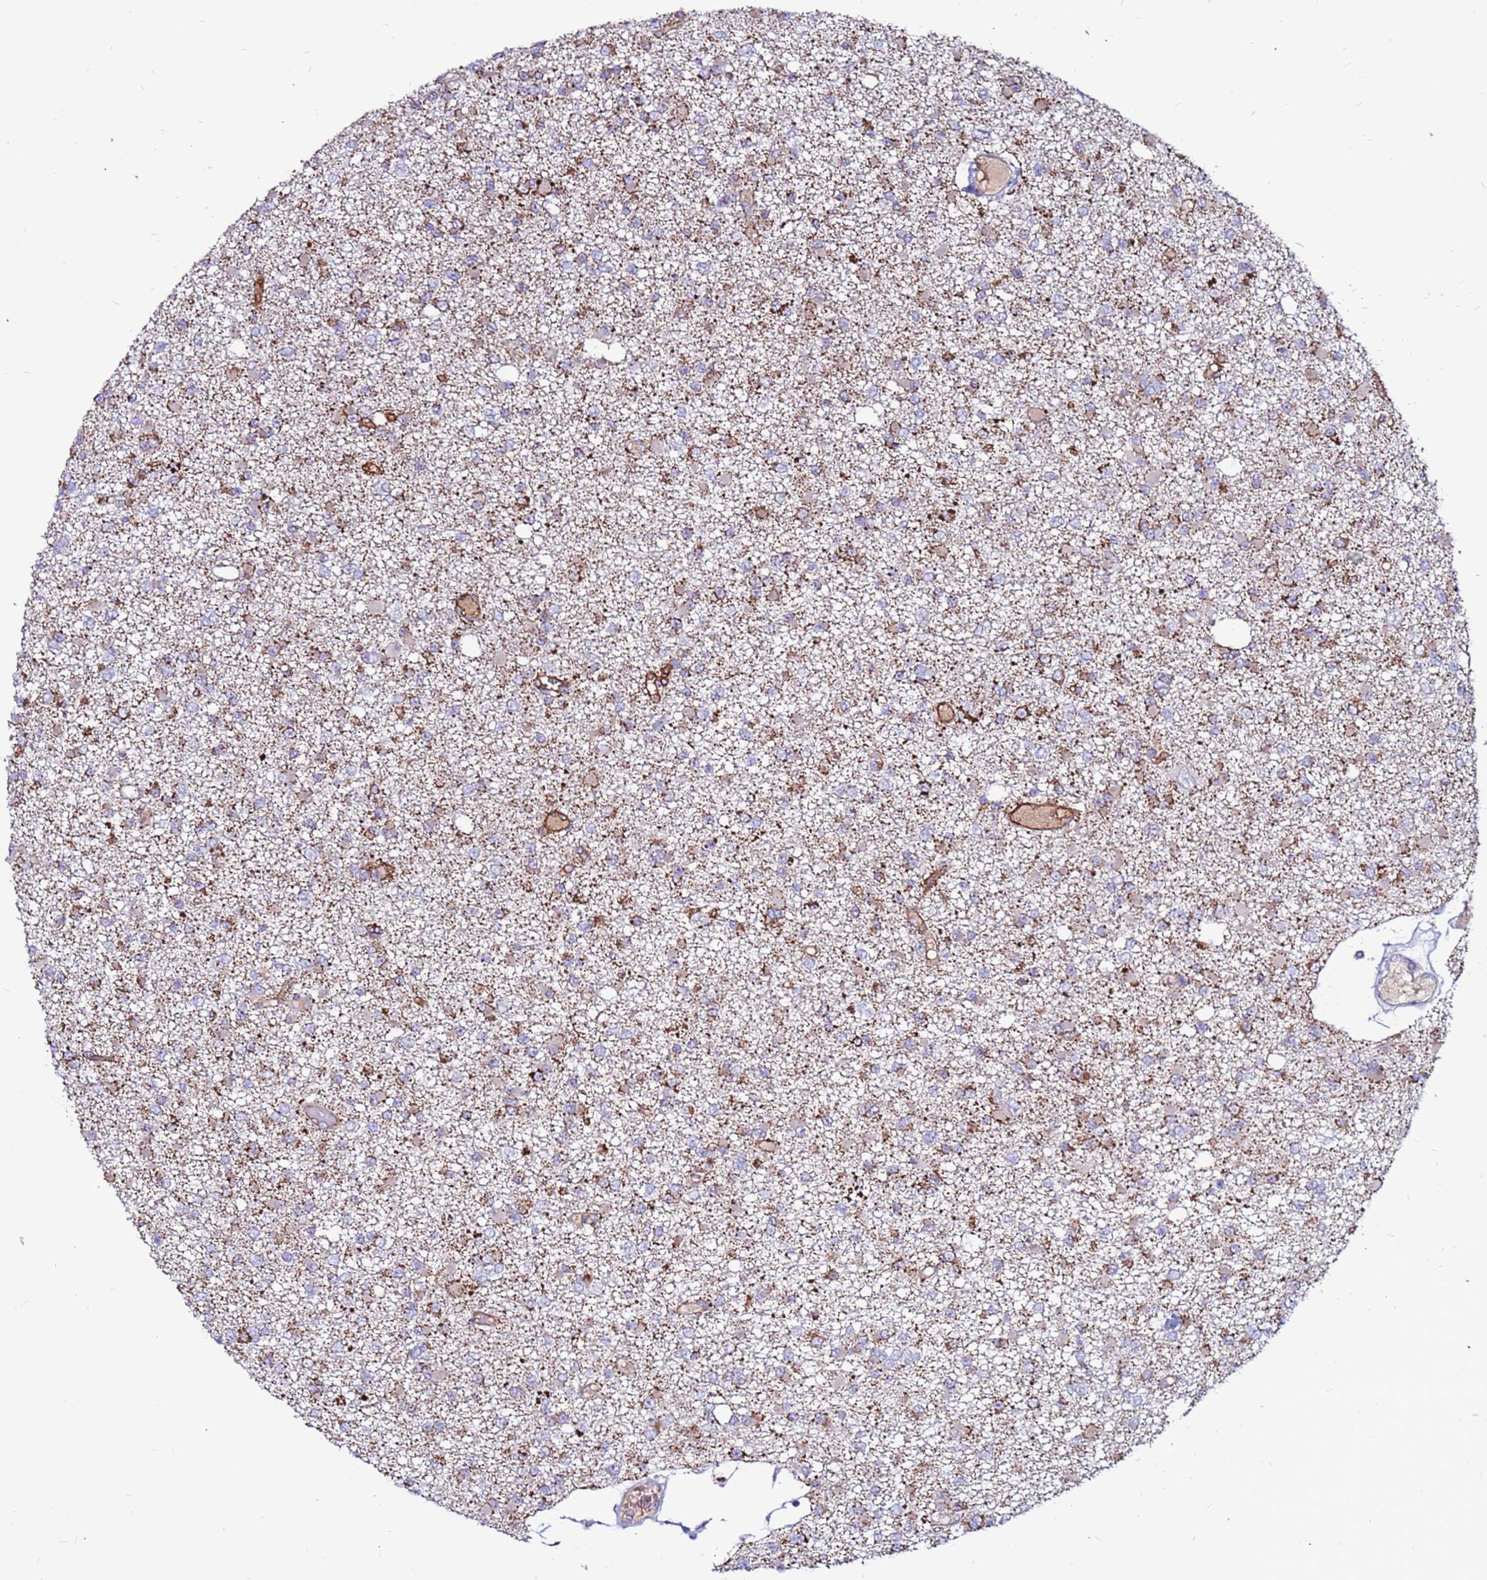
{"staining": {"intensity": "weak", "quantity": "<25%", "location": "cytoplasmic/membranous"}, "tissue": "glioma", "cell_type": "Tumor cells", "image_type": "cancer", "snomed": [{"axis": "morphology", "description": "Glioma, malignant, Low grade"}, {"axis": "topography", "description": "Brain"}], "caption": "An image of glioma stained for a protein demonstrates no brown staining in tumor cells.", "gene": "CCDC71", "patient": {"sex": "female", "age": 22}}